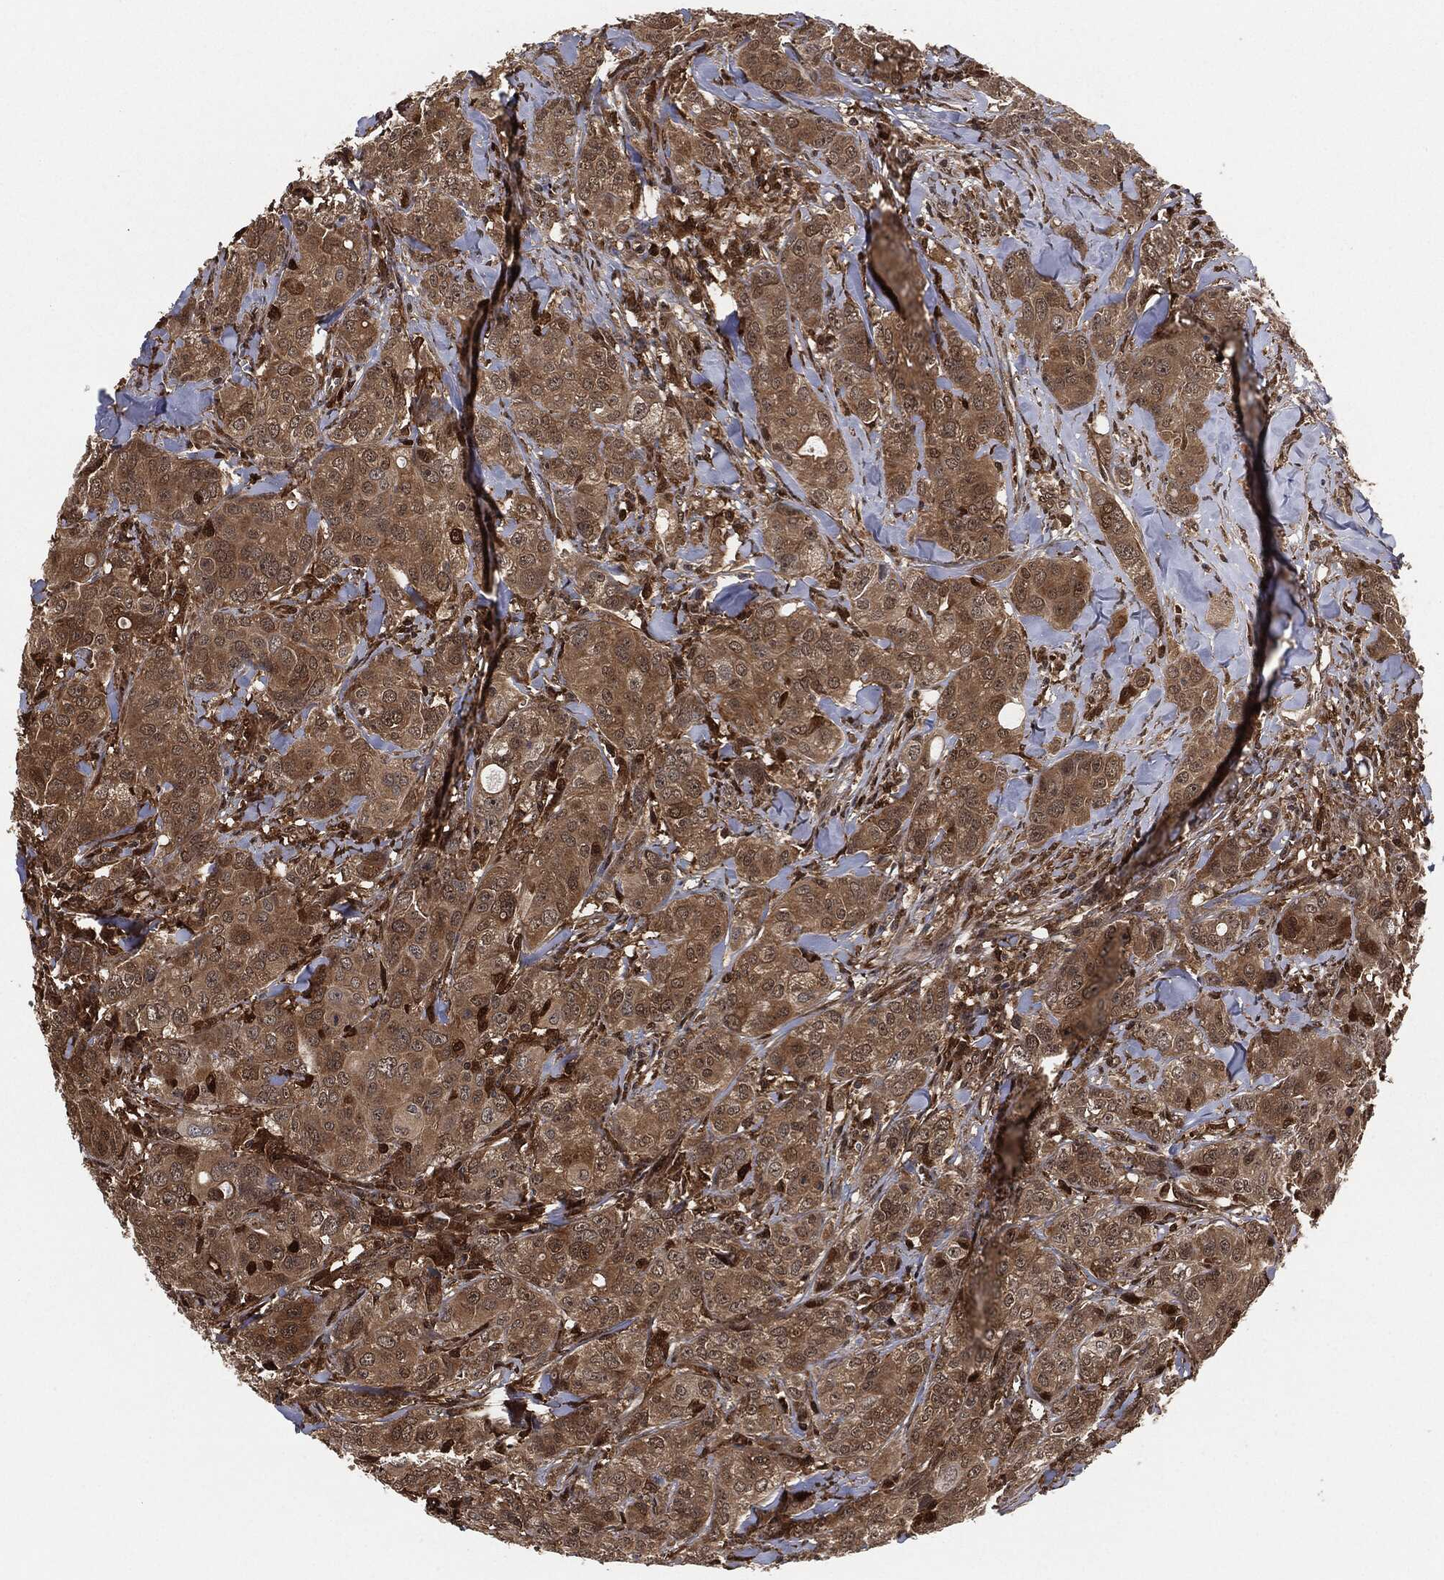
{"staining": {"intensity": "moderate", "quantity": ">75%", "location": "cytoplasmic/membranous"}, "tissue": "breast cancer", "cell_type": "Tumor cells", "image_type": "cancer", "snomed": [{"axis": "morphology", "description": "Duct carcinoma"}, {"axis": "topography", "description": "Breast"}], "caption": "Human breast cancer (intraductal carcinoma) stained with a brown dye reveals moderate cytoplasmic/membranous positive staining in about >75% of tumor cells.", "gene": "CAPRIN2", "patient": {"sex": "female", "age": 43}}